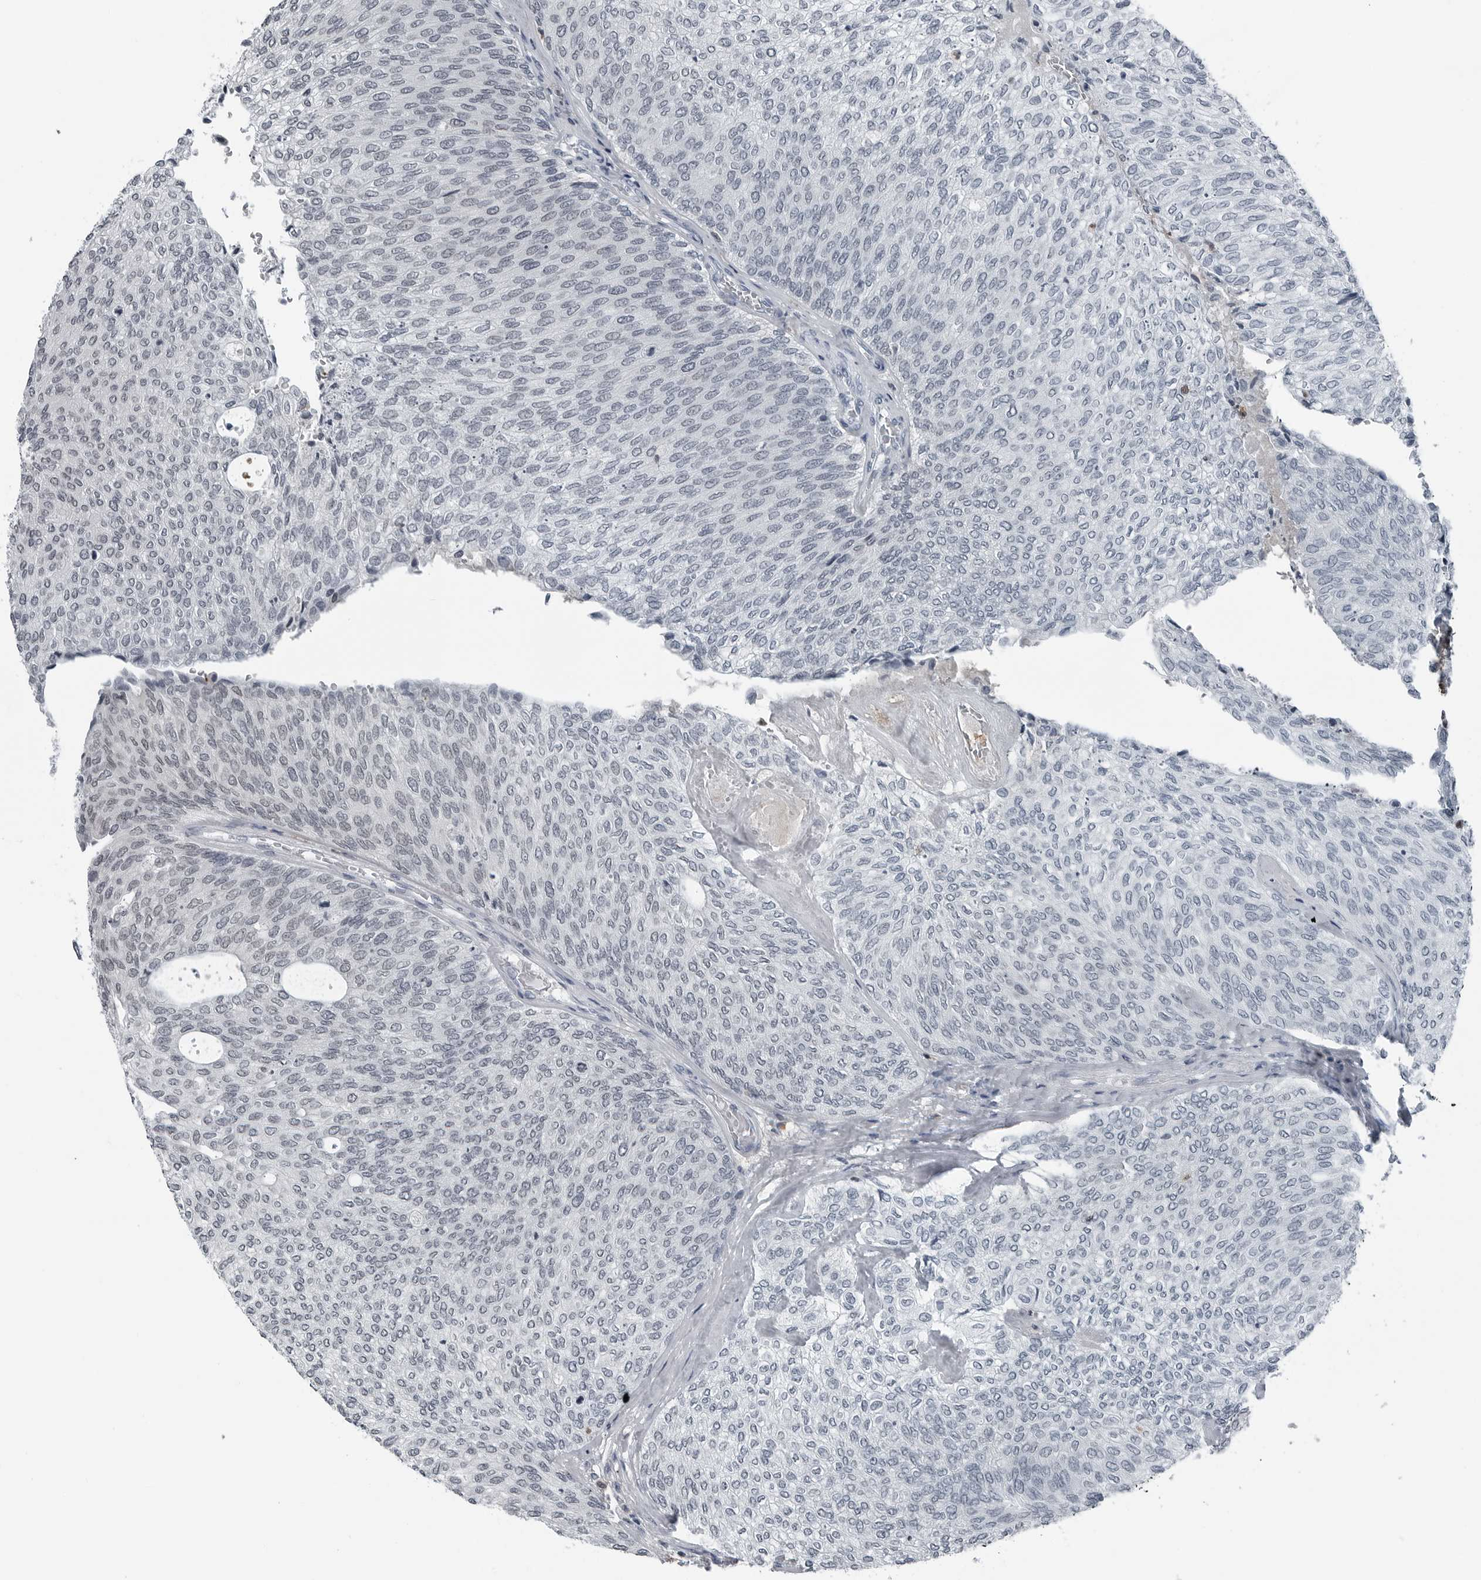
{"staining": {"intensity": "weak", "quantity": "25%-75%", "location": "nuclear"}, "tissue": "urothelial cancer", "cell_type": "Tumor cells", "image_type": "cancer", "snomed": [{"axis": "morphology", "description": "Urothelial carcinoma, Low grade"}, {"axis": "topography", "description": "Urinary bladder"}], "caption": "Human urothelial cancer stained with a protein marker exhibits weak staining in tumor cells.", "gene": "AKR1A1", "patient": {"sex": "female", "age": 79}}